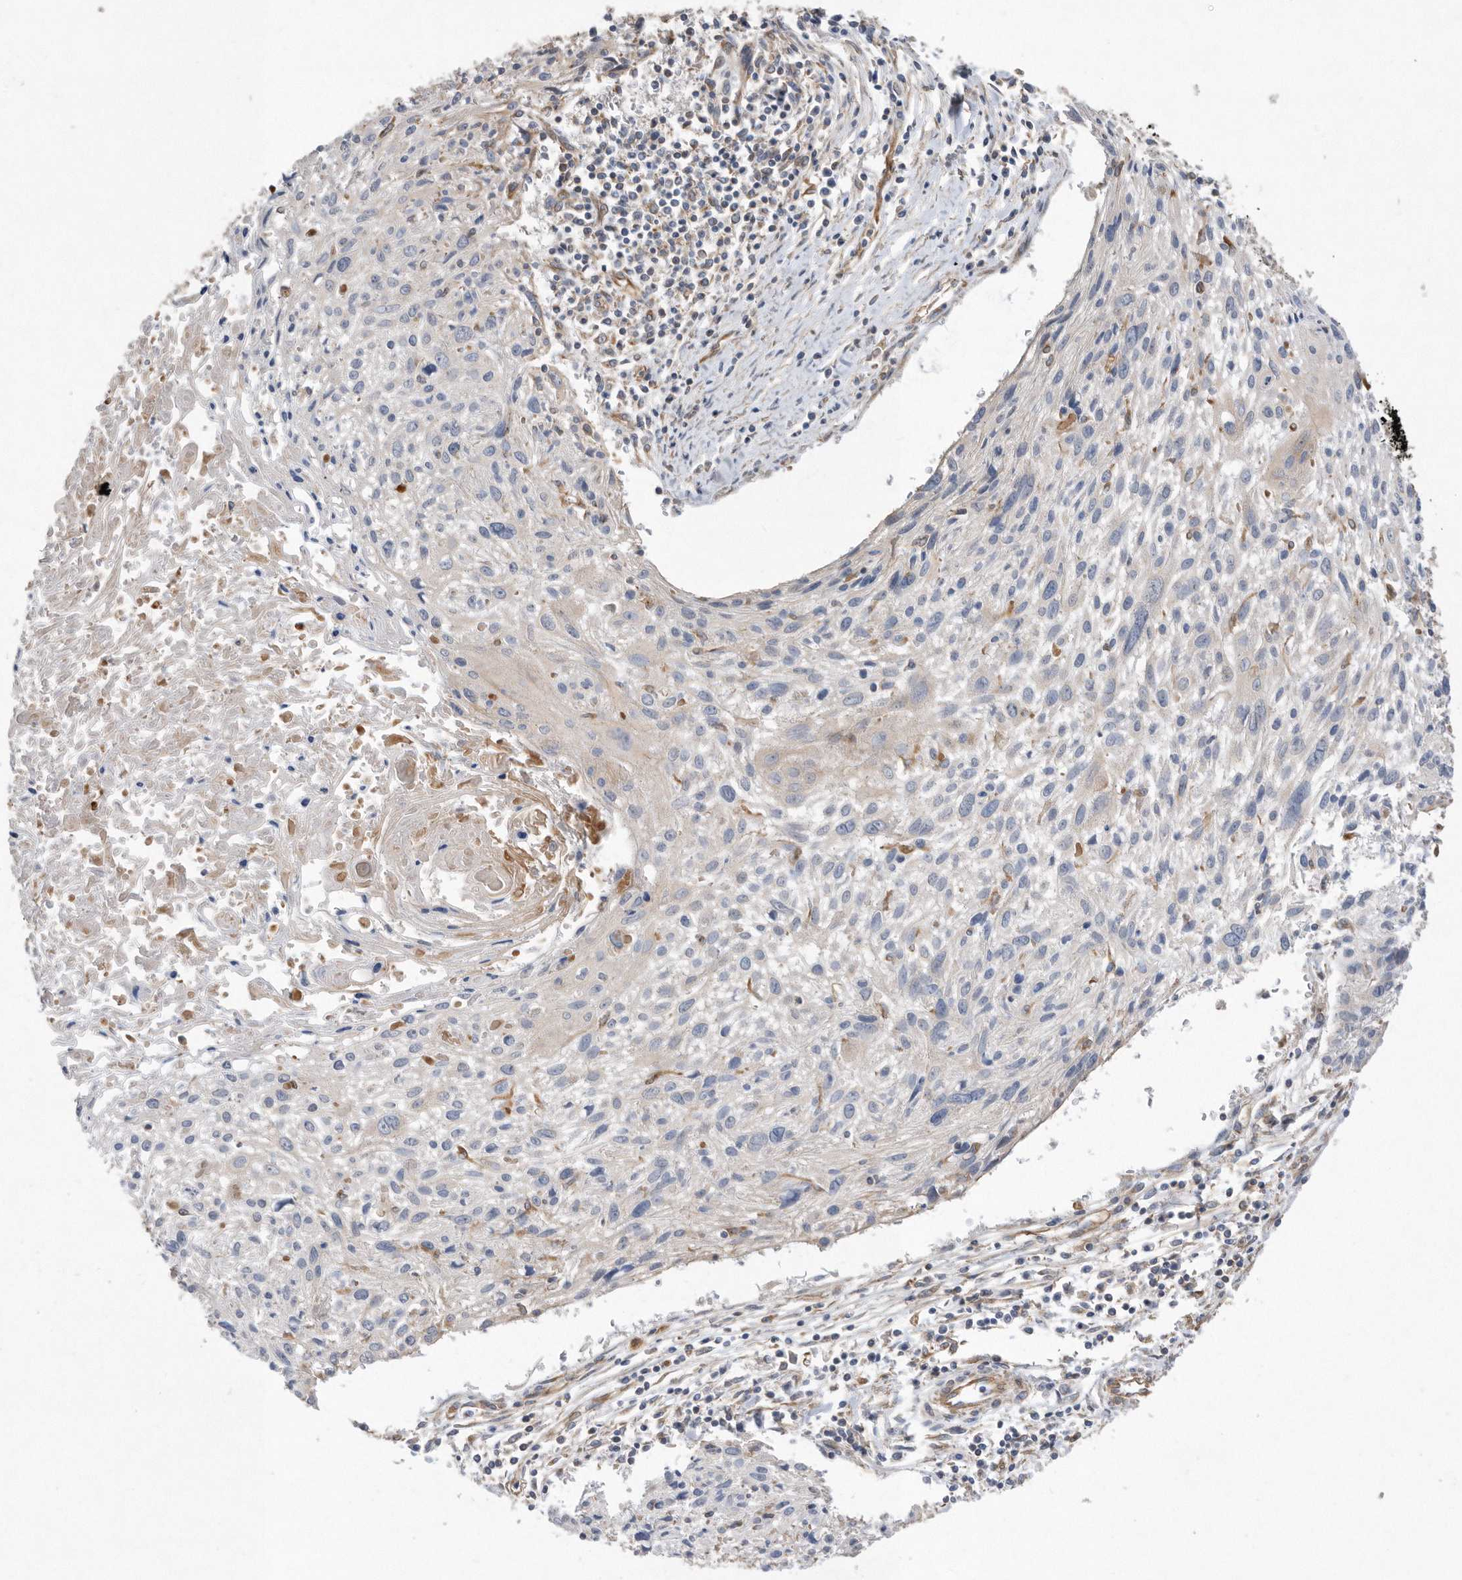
{"staining": {"intensity": "negative", "quantity": "none", "location": "none"}, "tissue": "cervical cancer", "cell_type": "Tumor cells", "image_type": "cancer", "snomed": [{"axis": "morphology", "description": "Squamous cell carcinoma, NOS"}, {"axis": "topography", "description": "Cervix"}], "caption": "This micrograph is of cervical squamous cell carcinoma stained with immunohistochemistry (IHC) to label a protein in brown with the nuclei are counter-stained blue. There is no expression in tumor cells.", "gene": "PON2", "patient": {"sex": "female", "age": 51}}